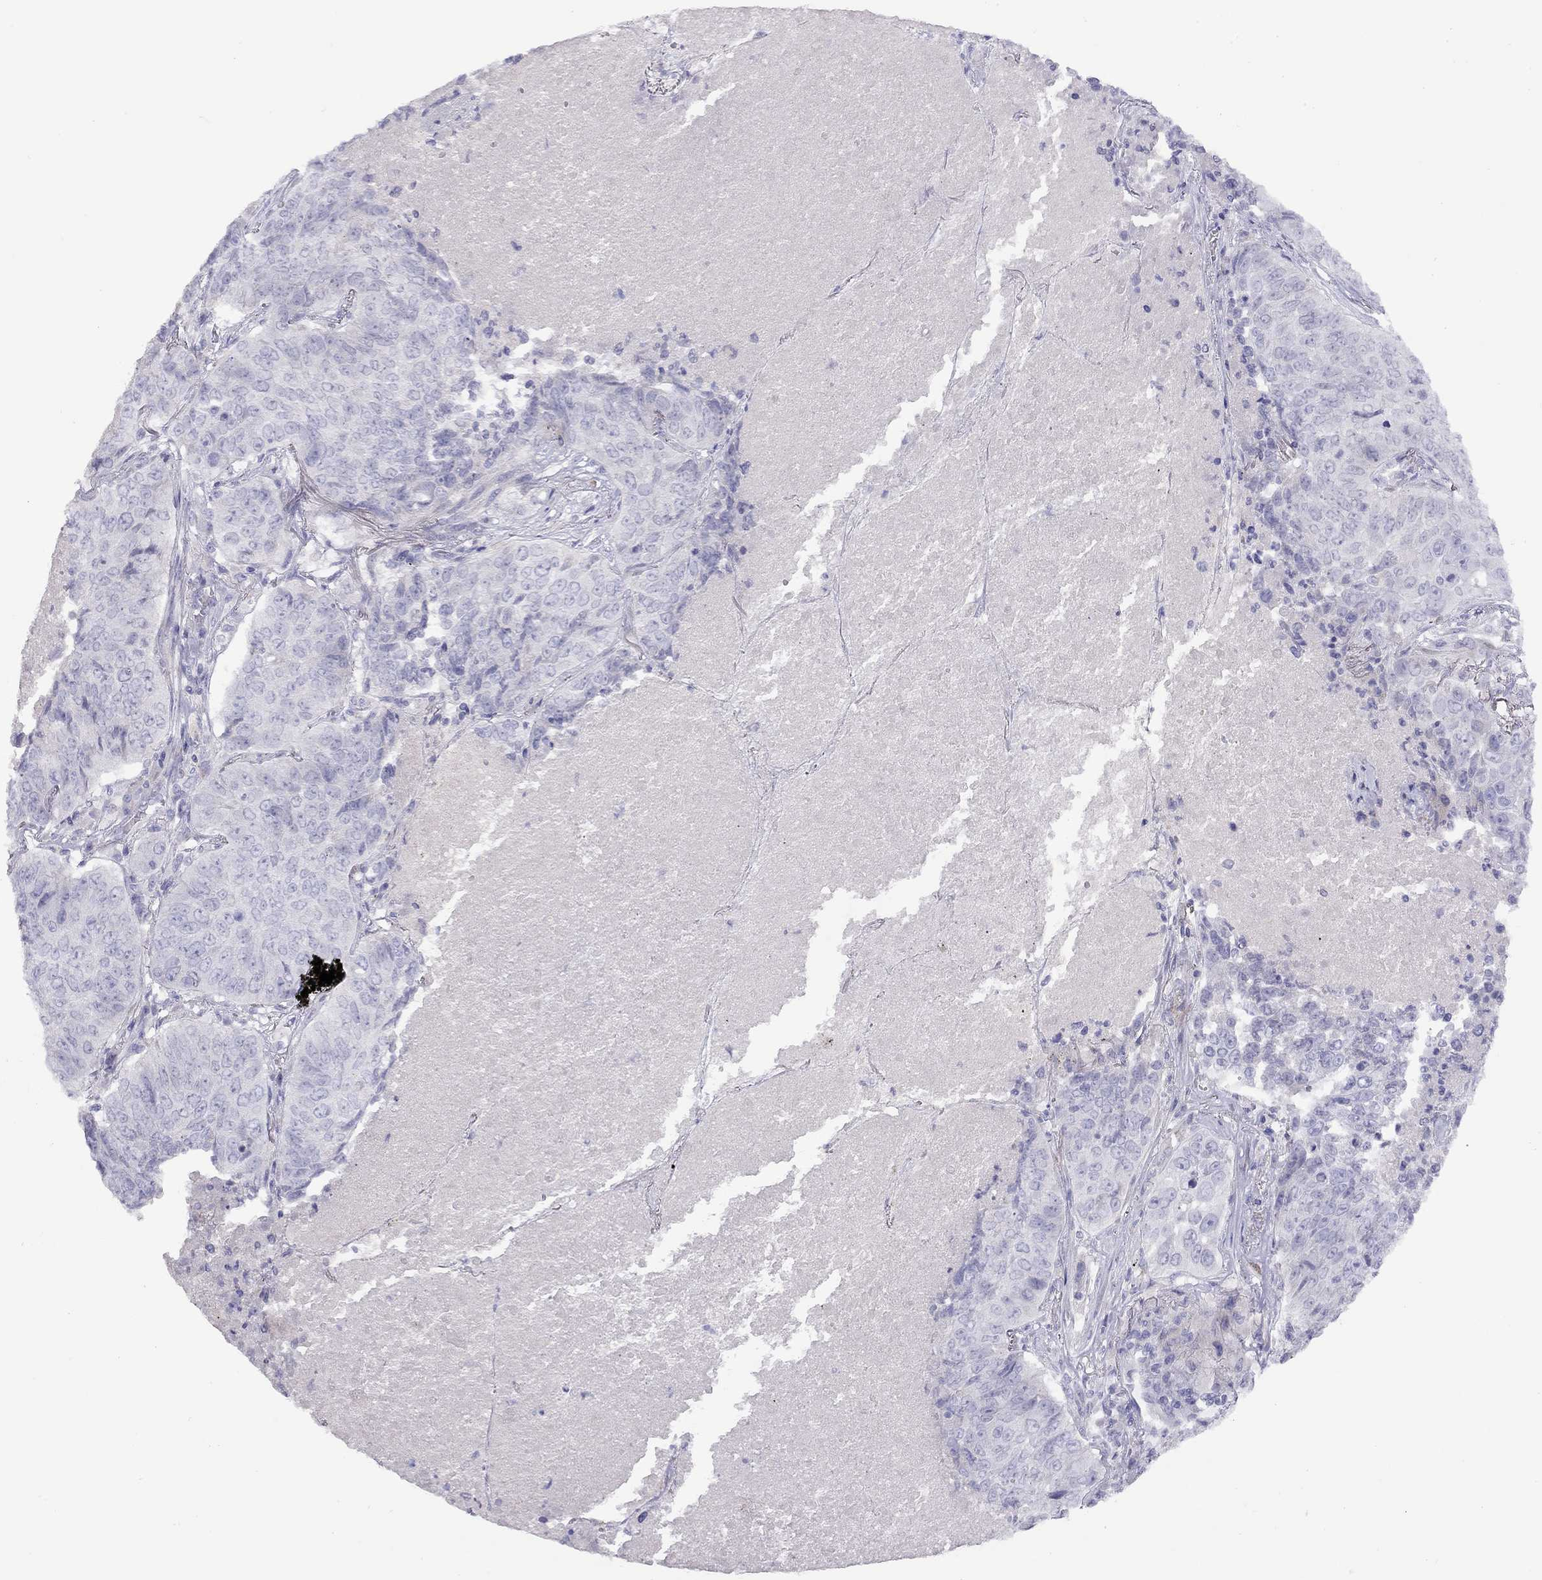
{"staining": {"intensity": "negative", "quantity": "none", "location": "none"}, "tissue": "lung cancer", "cell_type": "Tumor cells", "image_type": "cancer", "snomed": [{"axis": "morphology", "description": "Normal tissue, NOS"}, {"axis": "morphology", "description": "Squamous cell carcinoma, NOS"}, {"axis": "topography", "description": "Bronchus"}, {"axis": "topography", "description": "Lung"}], "caption": "An immunohistochemistry (IHC) micrograph of lung cancer is shown. There is no staining in tumor cells of lung cancer.", "gene": "CPNE4", "patient": {"sex": "male", "age": 64}}